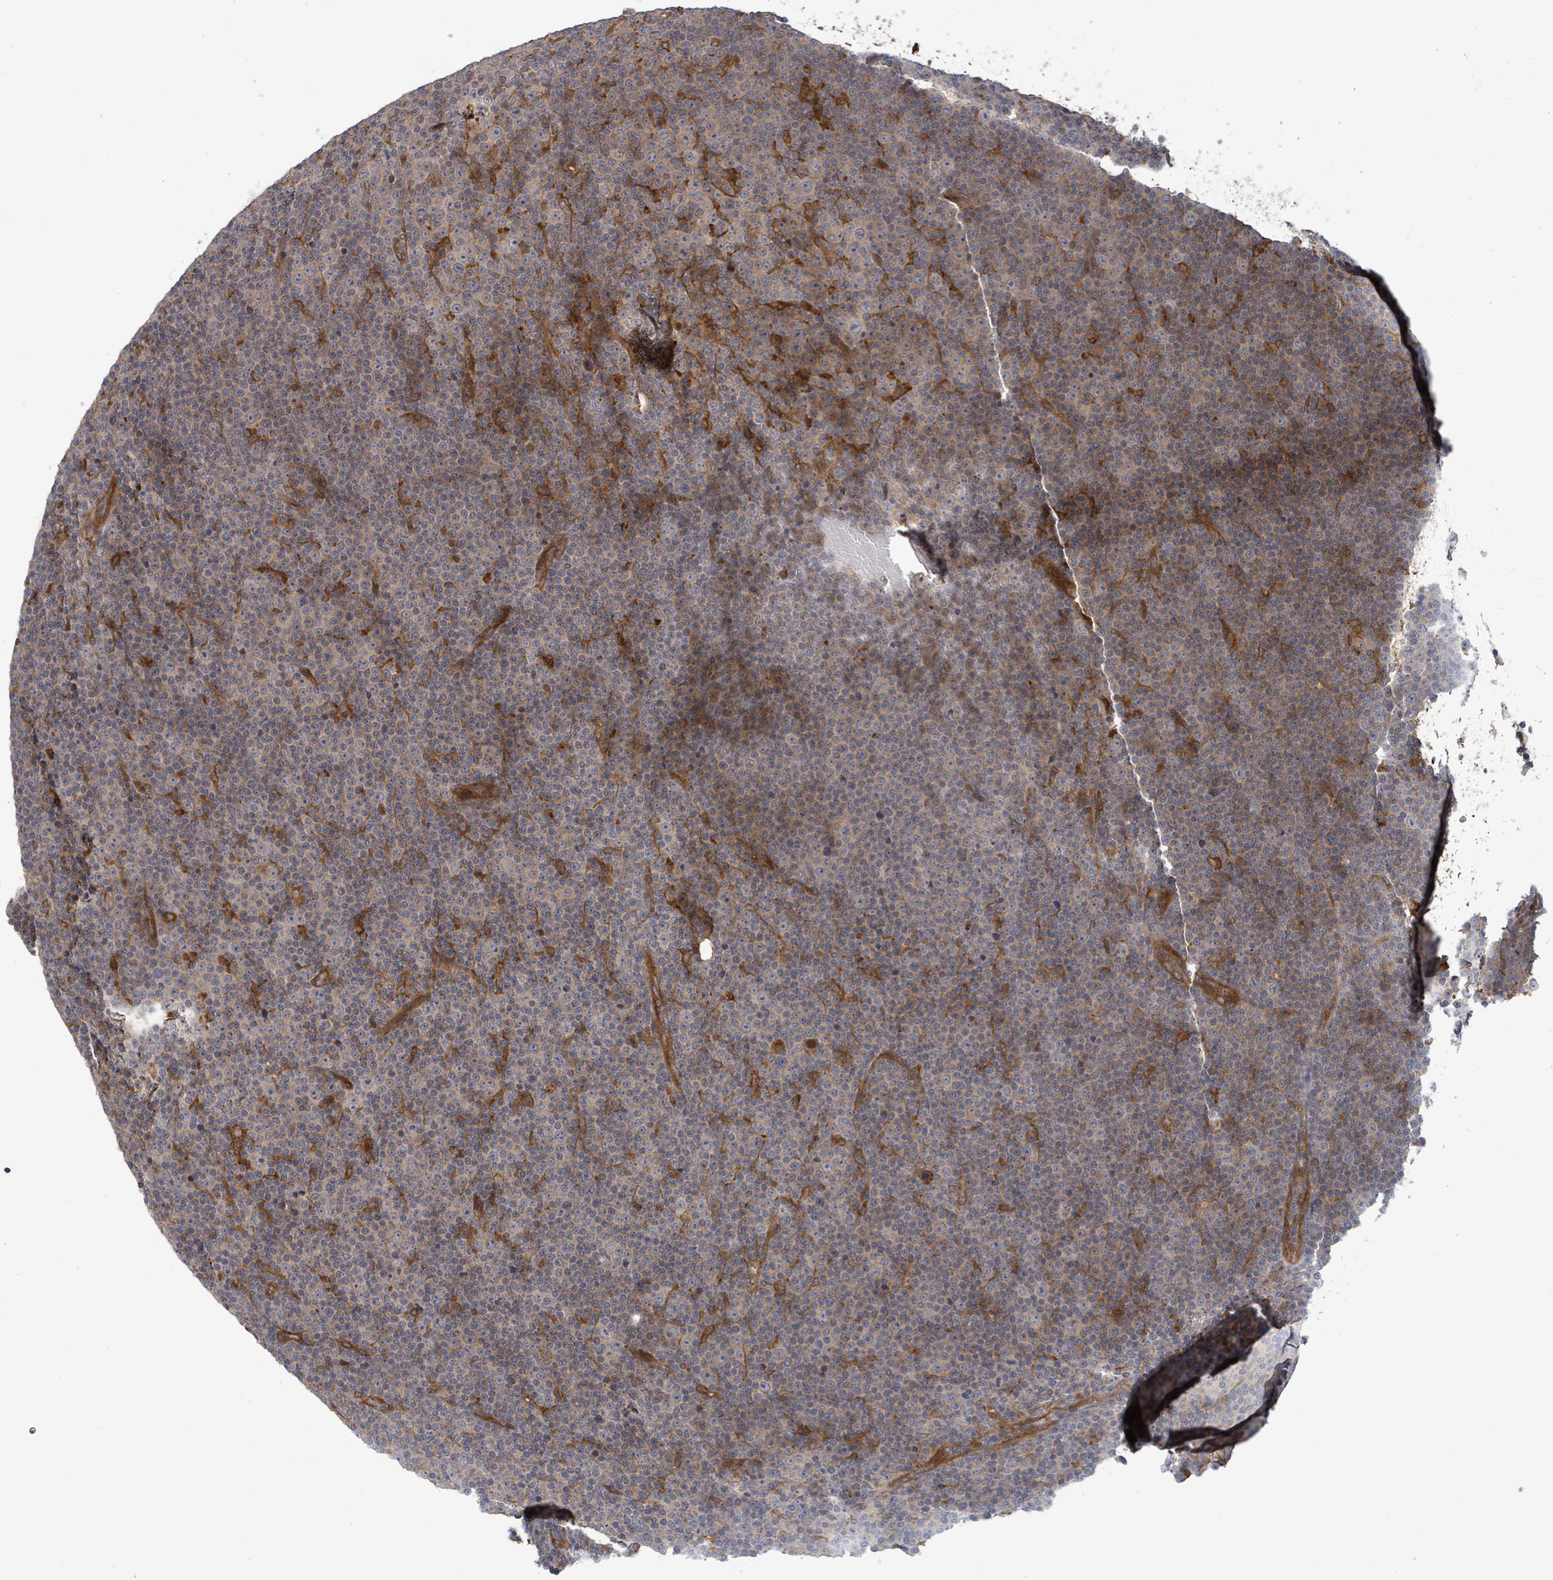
{"staining": {"intensity": "negative", "quantity": "none", "location": "none"}, "tissue": "lymphoma", "cell_type": "Tumor cells", "image_type": "cancer", "snomed": [{"axis": "morphology", "description": "Malignant lymphoma, non-Hodgkin's type, Low grade"}, {"axis": "topography", "description": "Lymph node"}], "caption": "IHC photomicrograph of human low-grade malignant lymphoma, non-Hodgkin's type stained for a protein (brown), which demonstrates no staining in tumor cells.", "gene": "MAP3K6", "patient": {"sex": "female", "age": 67}}